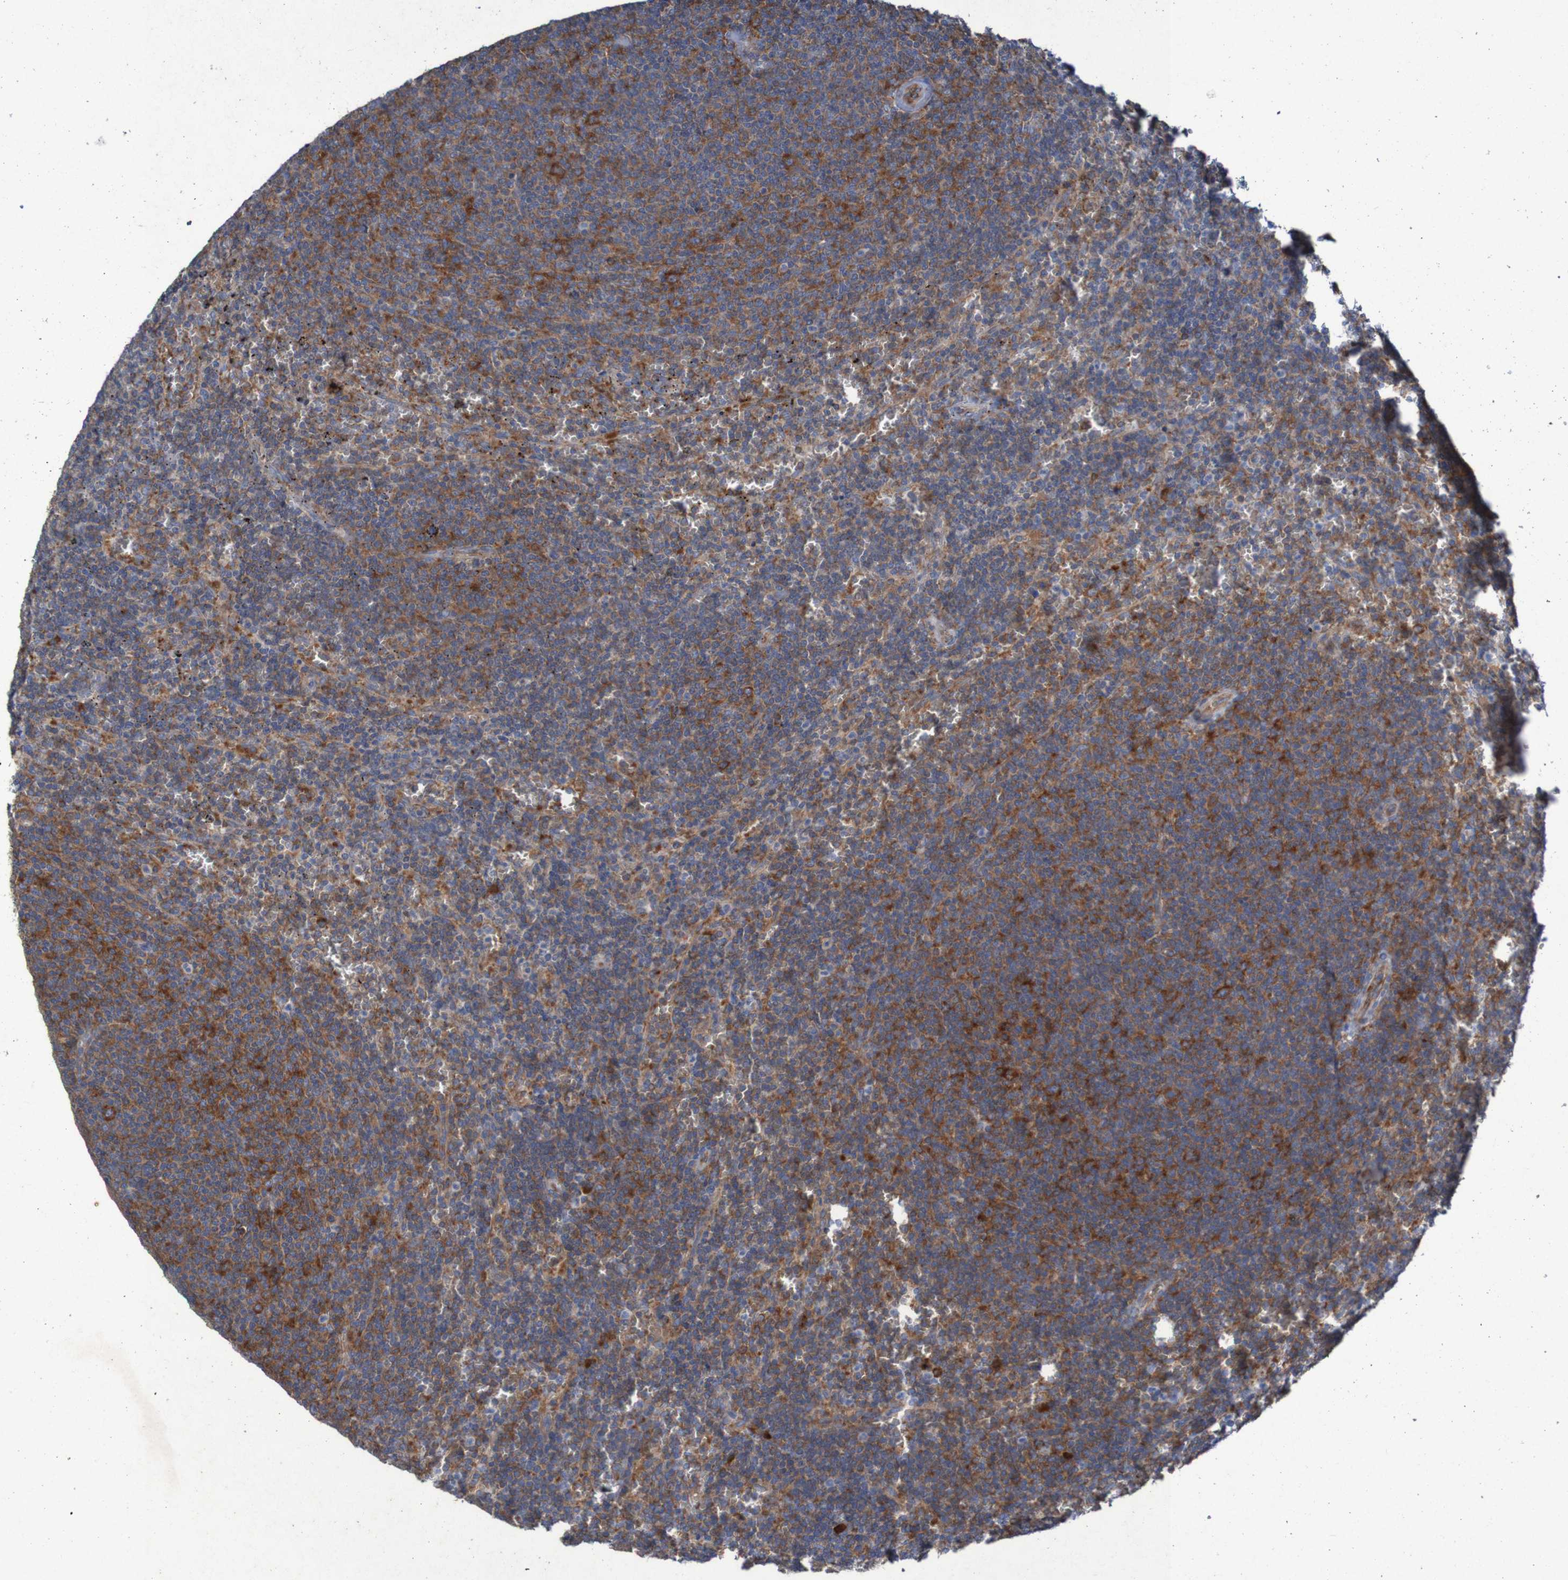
{"staining": {"intensity": "moderate", "quantity": "25%-75%", "location": "cytoplasmic/membranous"}, "tissue": "lymphoma", "cell_type": "Tumor cells", "image_type": "cancer", "snomed": [{"axis": "morphology", "description": "Malignant lymphoma, non-Hodgkin's type, Low grade"}, {"axis": "topography", "description": "Spleen"}], "caption": "Immunohistochemical staining of malignant lymphoma, non-Hodgkin's type (low-grade) exhibits medium levels of moderate cytoplasmic/membranous protein expression in about 25%-75% of tumor cells. (DAB = brown stain, brightfield microscopy at high magnification).", "gene": "RPL10", "patient": {"sex": "female", "age": 50}}